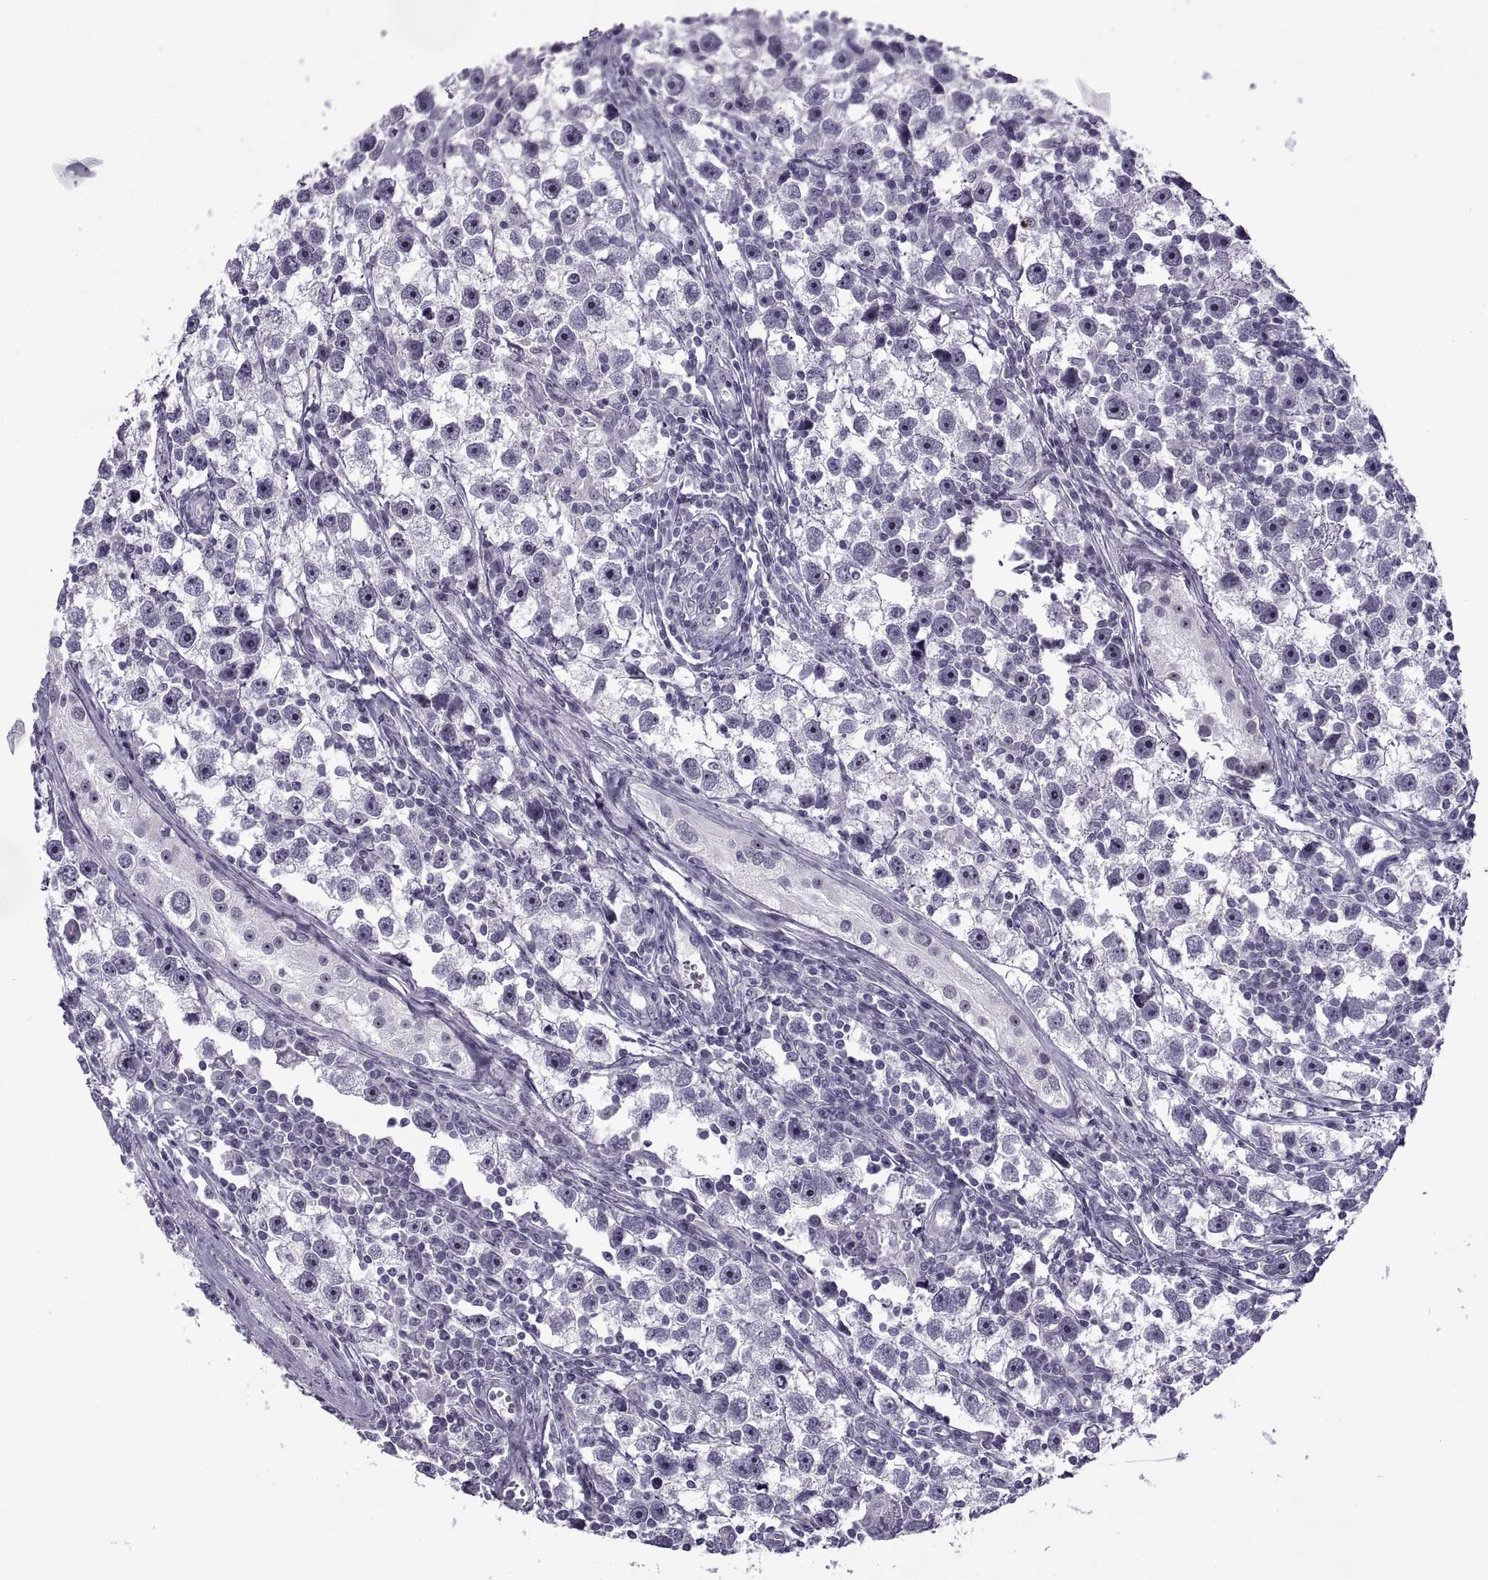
{"staining": {"intensity": "negative", "quantity": "none", "location": "none"}, "tissue": "testis cancer", "cell_type": "Tumor cells", "image_type": "cancer", "snomed": [{"axis": "morphology", "description": "Seminoma, NOS"}, {"axis": "topography", "description": "Testis"}], "caption": "A micrograph of human testis cancer is negative for staining in tumor cells.", "gene": "TBC1D3G", "patient": {"sex": "male", "age": 30}}